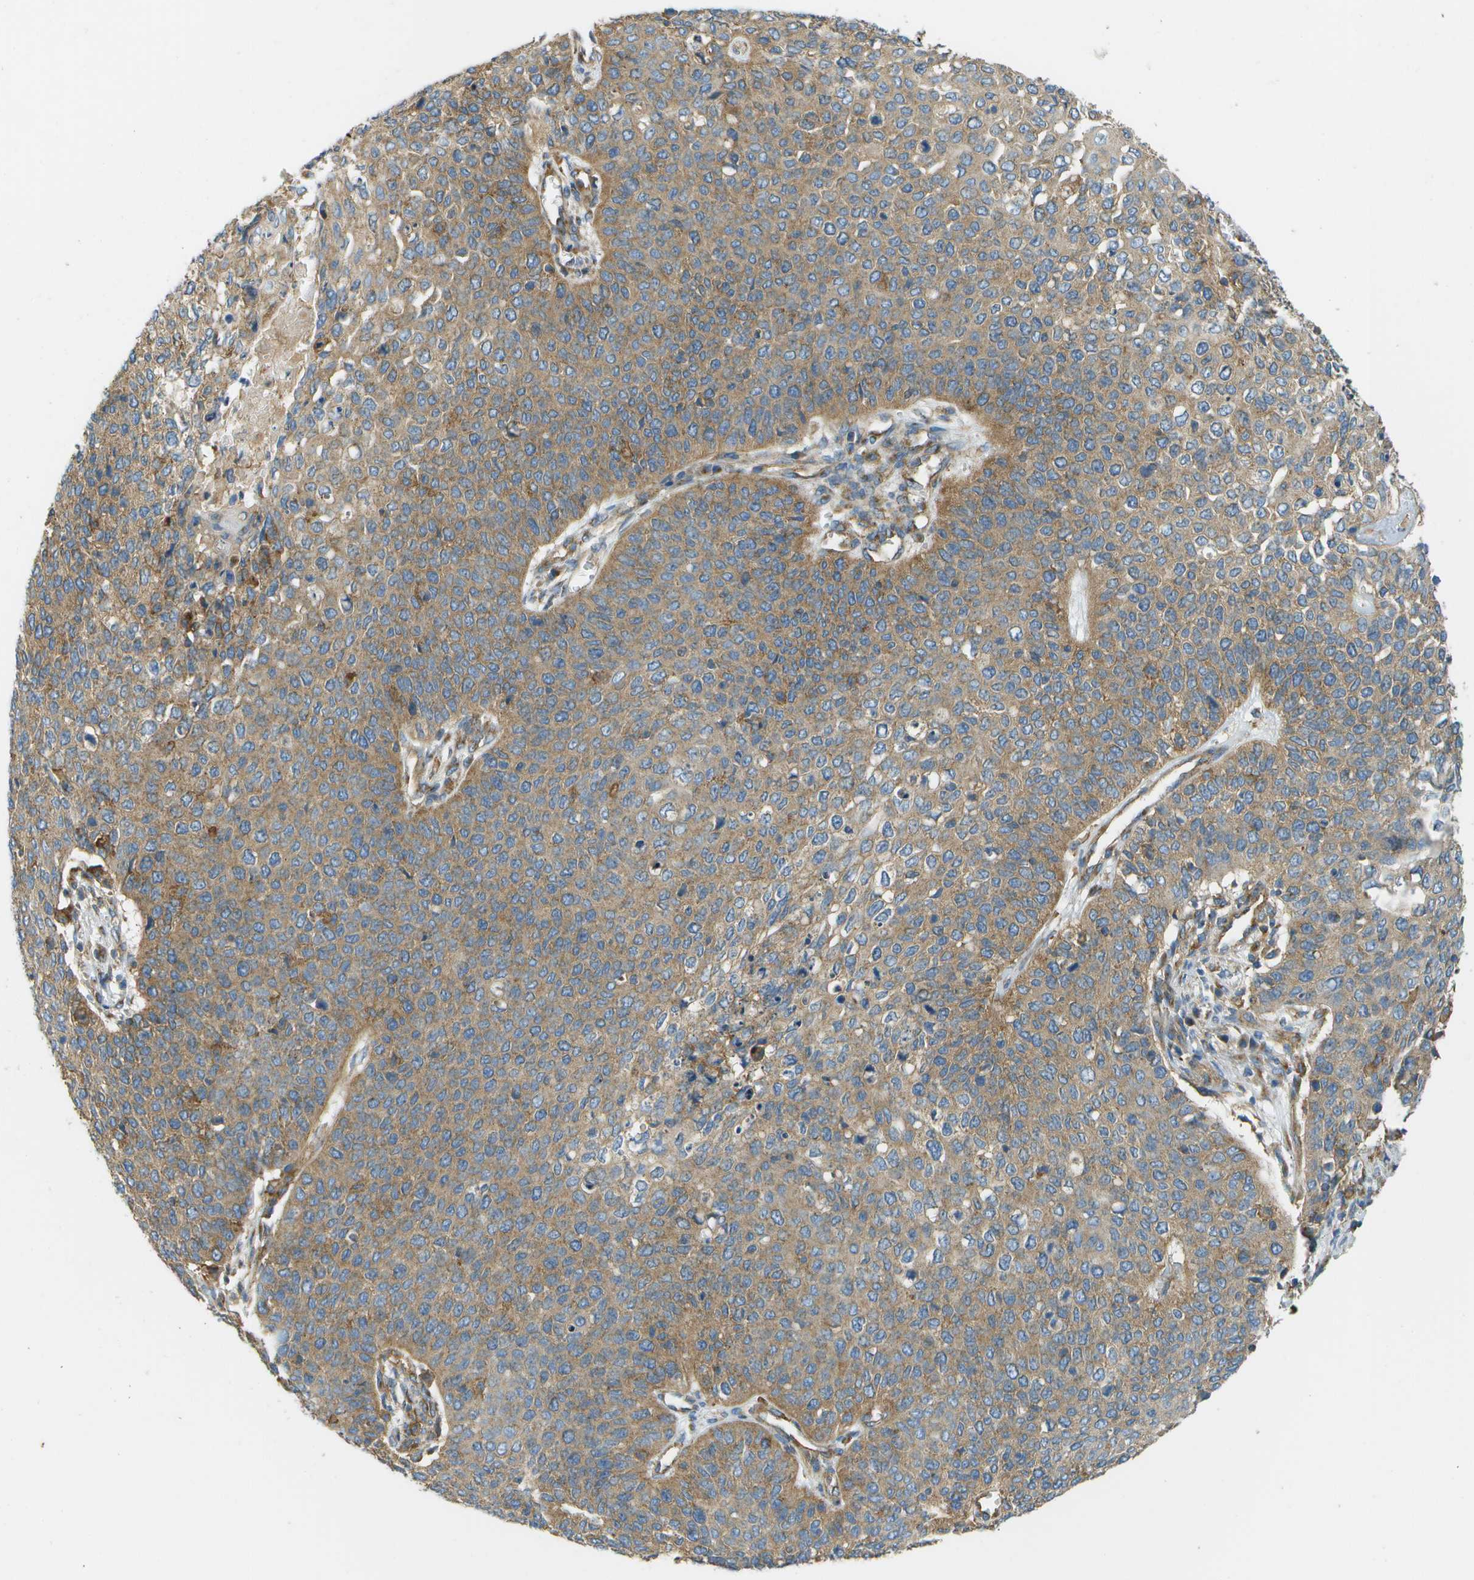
{"staining": {"intensity": "moderate", "quantity": ">75%", "location": "cytoplasmic/membranous"}, "tissue": "cervical cancer", "cell_type": "Tumor cells", "image_type": "cancer", "snomed": [{"axis": "morphology", "description": "Squamous cell carcinoma, NOS"}, {"axis": "topography", "description": "Cervix"}], "caption": "Brown immunohistochemical staining in cervical squamous cell carcinoma demonstrates moderate cytoplasmic/membranous expression in approximately >75% of tumor cells.", "gene": "CLTC", "patient": {"sex": "female", "age": 39}}